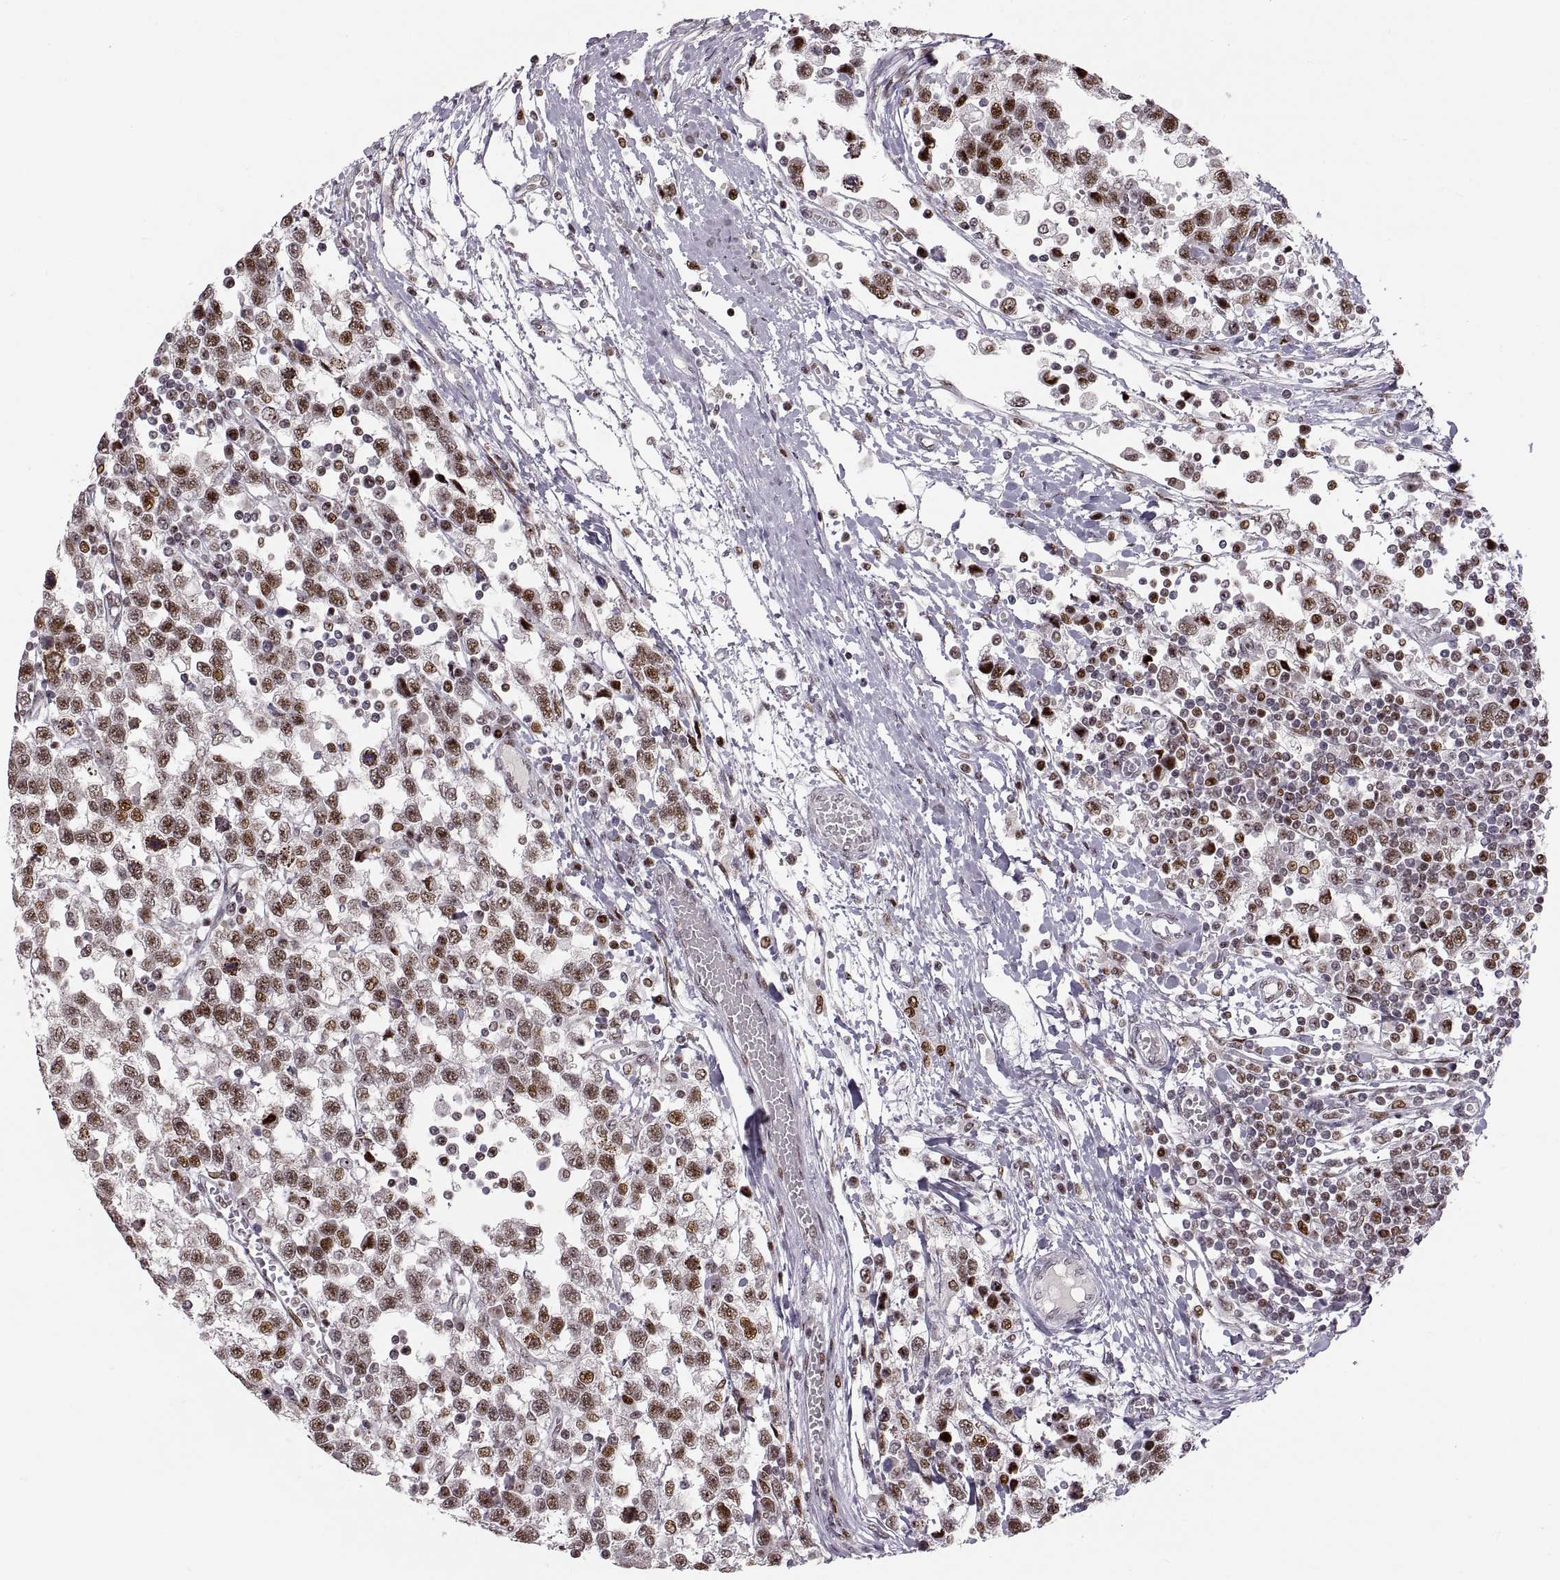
{"staining": {"intensity": "strong", "quantity": ">75%", "location": "nuclear"}, "tissue": "testis cancer", "cell_type": "Tumor cells", "image_type": "cancer", "snomed": [{"axis": "morphology", "description": "Seminoma, NOS"}, {"axis": "topography", "description": "Testis"}], "caption": "DAB (3,3'-diaminobenzidine) immunohistochemical staining of human testis seminoma exhibits strong nuclear protein staining in approximately >75% of tumor cells.", "gene": "SNAI1", "patient": {"sex": "male", "age": 34}}